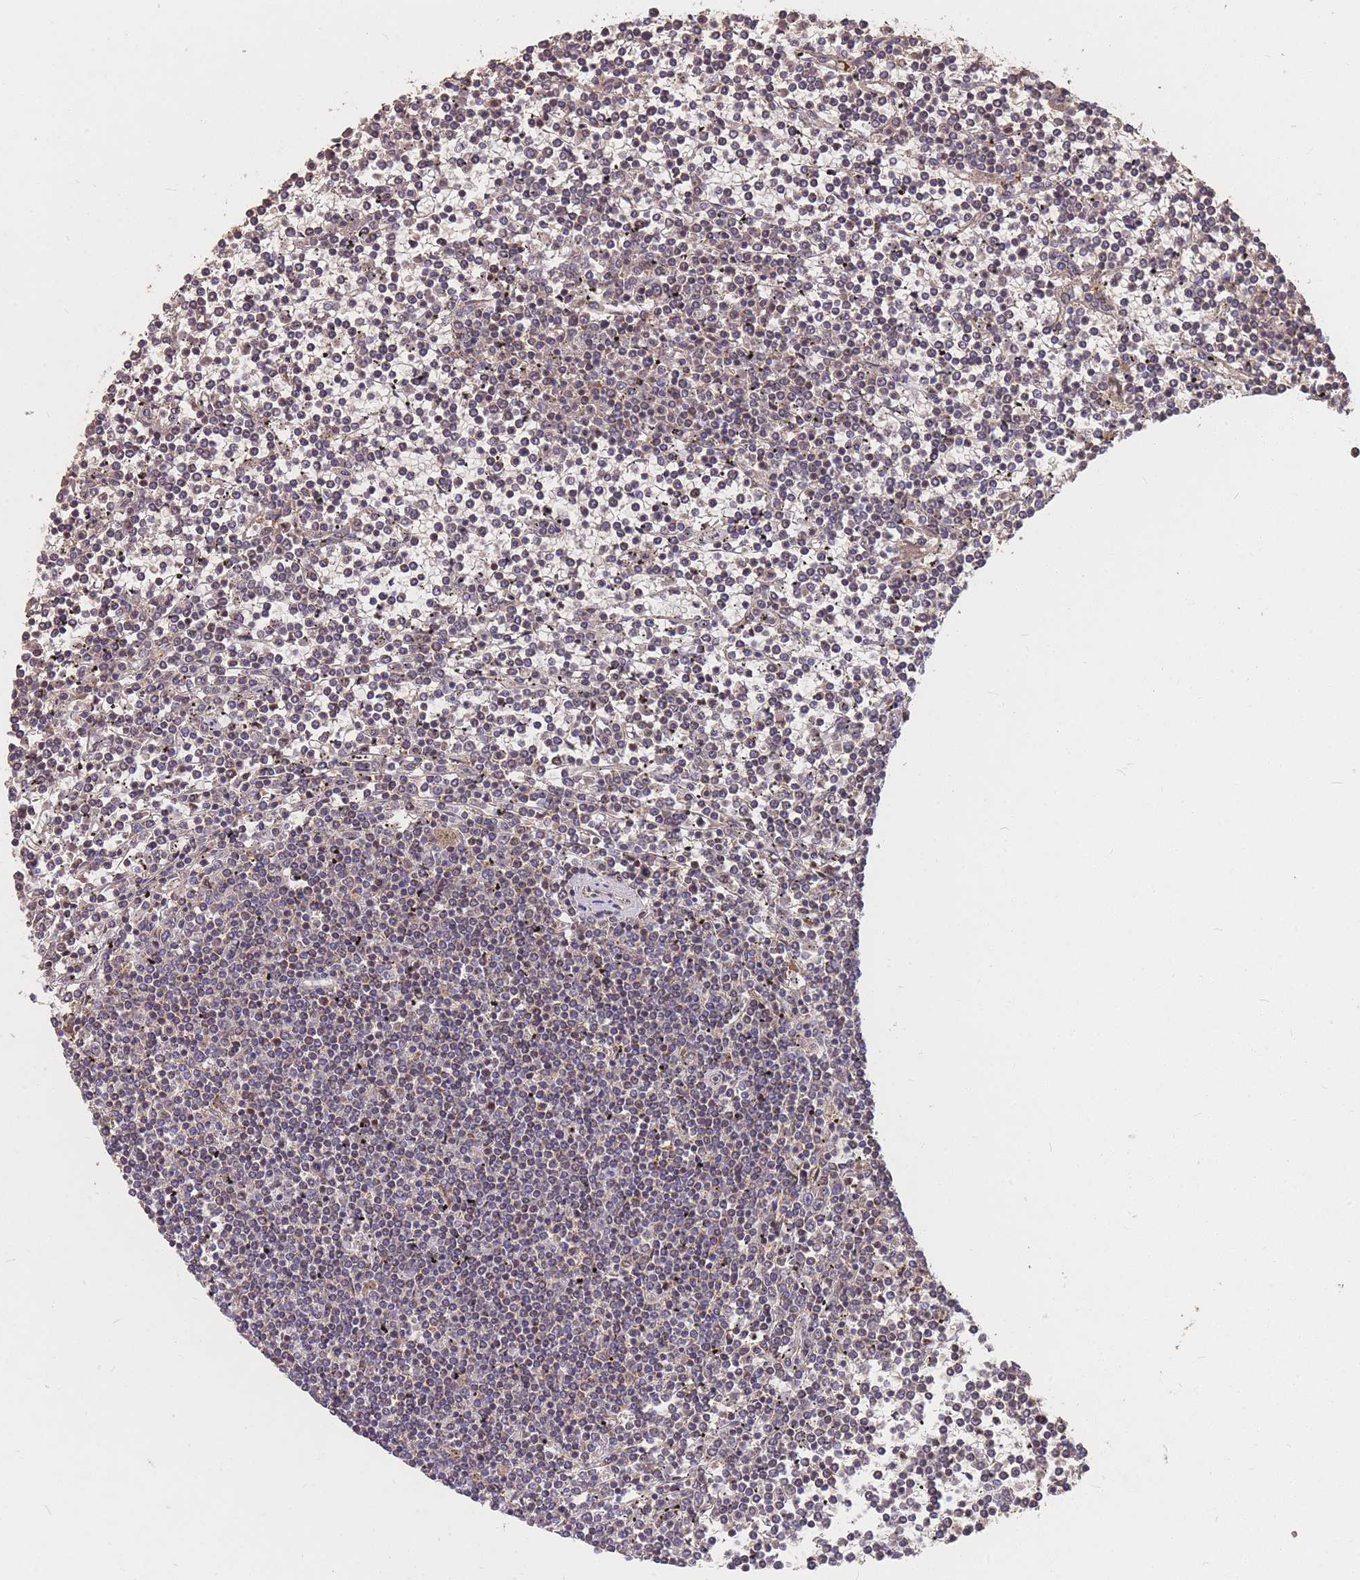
{"staining": {"intensity": "weak", "quantity": "<25%", "location": "cytoplasmic/membranous"}, "tissue": "lymphoma", "cell_type": "Tumor cells", "image_type": "cancer", "snomed": [{"axis": "morphology", "description": "Malignant lymphoma, non-Hodgkin's type, Low grade"}, {"axis": "topography", "description": "Spleen"}], "caption": "Histopathology image shows no significant protein positivity in tumor cells of low-grade malignant lymphoma, non-Hodgkin's type. The staining is performed using DAB brown chromogen with nuclei counter-stained in using hematoxylin.", "gene": "PTPMT1", "patient": {"sex": "female", "age": 19}}